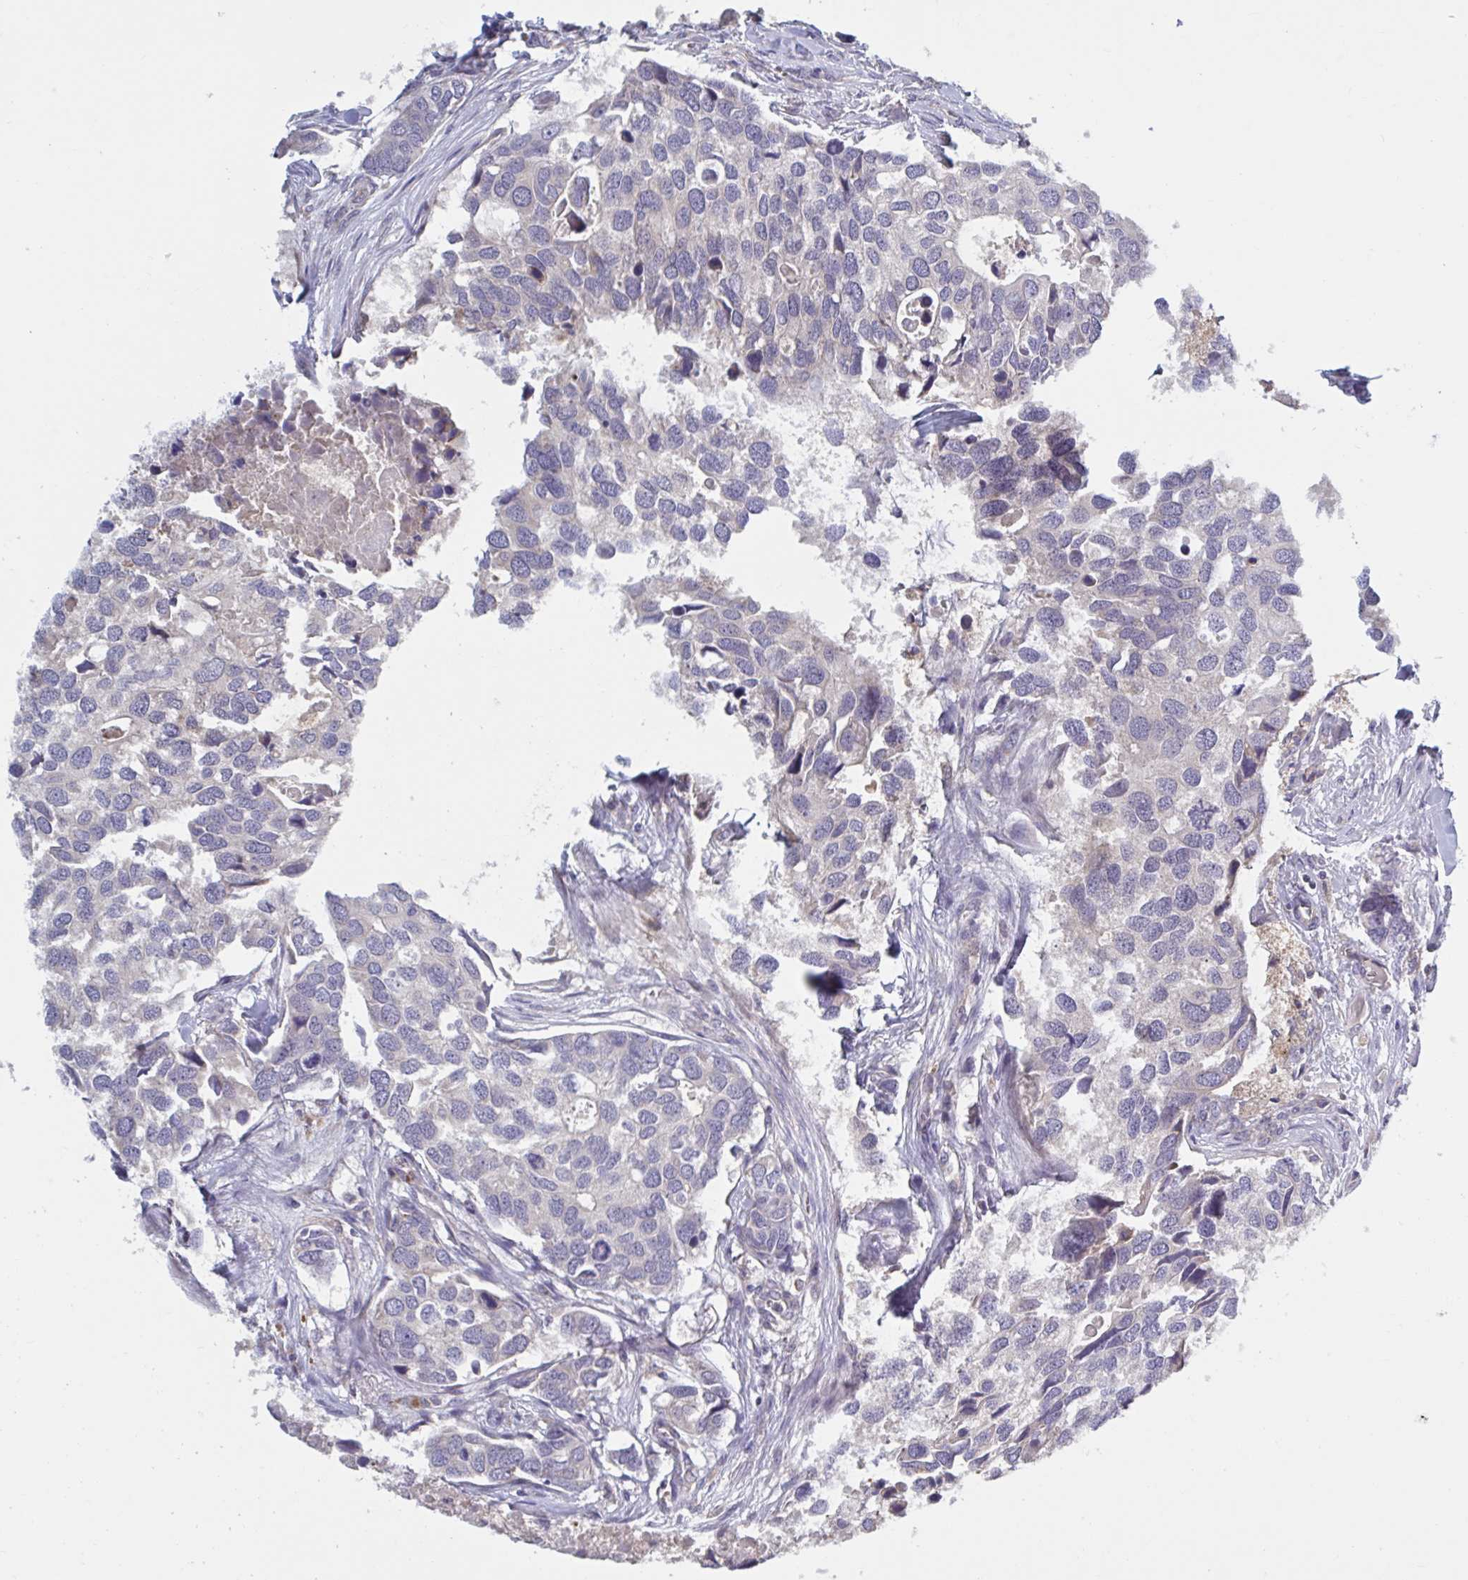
{"staining": {"intensity": "negative", "quantity": "none", "location": "none"}, "tissue": "breast cancer", "cell_type": "Tumor cells", "image_type": "cancer", "snomed": [{"axis": "morphology", "description": "Duct carcinoma"}, {"axis": "topography", "description": "Breast"}], "caption": "Image shows no protein staining in tumor cells of invasive ductal carcinoma (breast) tissue.", "gene": "CD1E", "patient": {"sex": "female", "age": 83}}